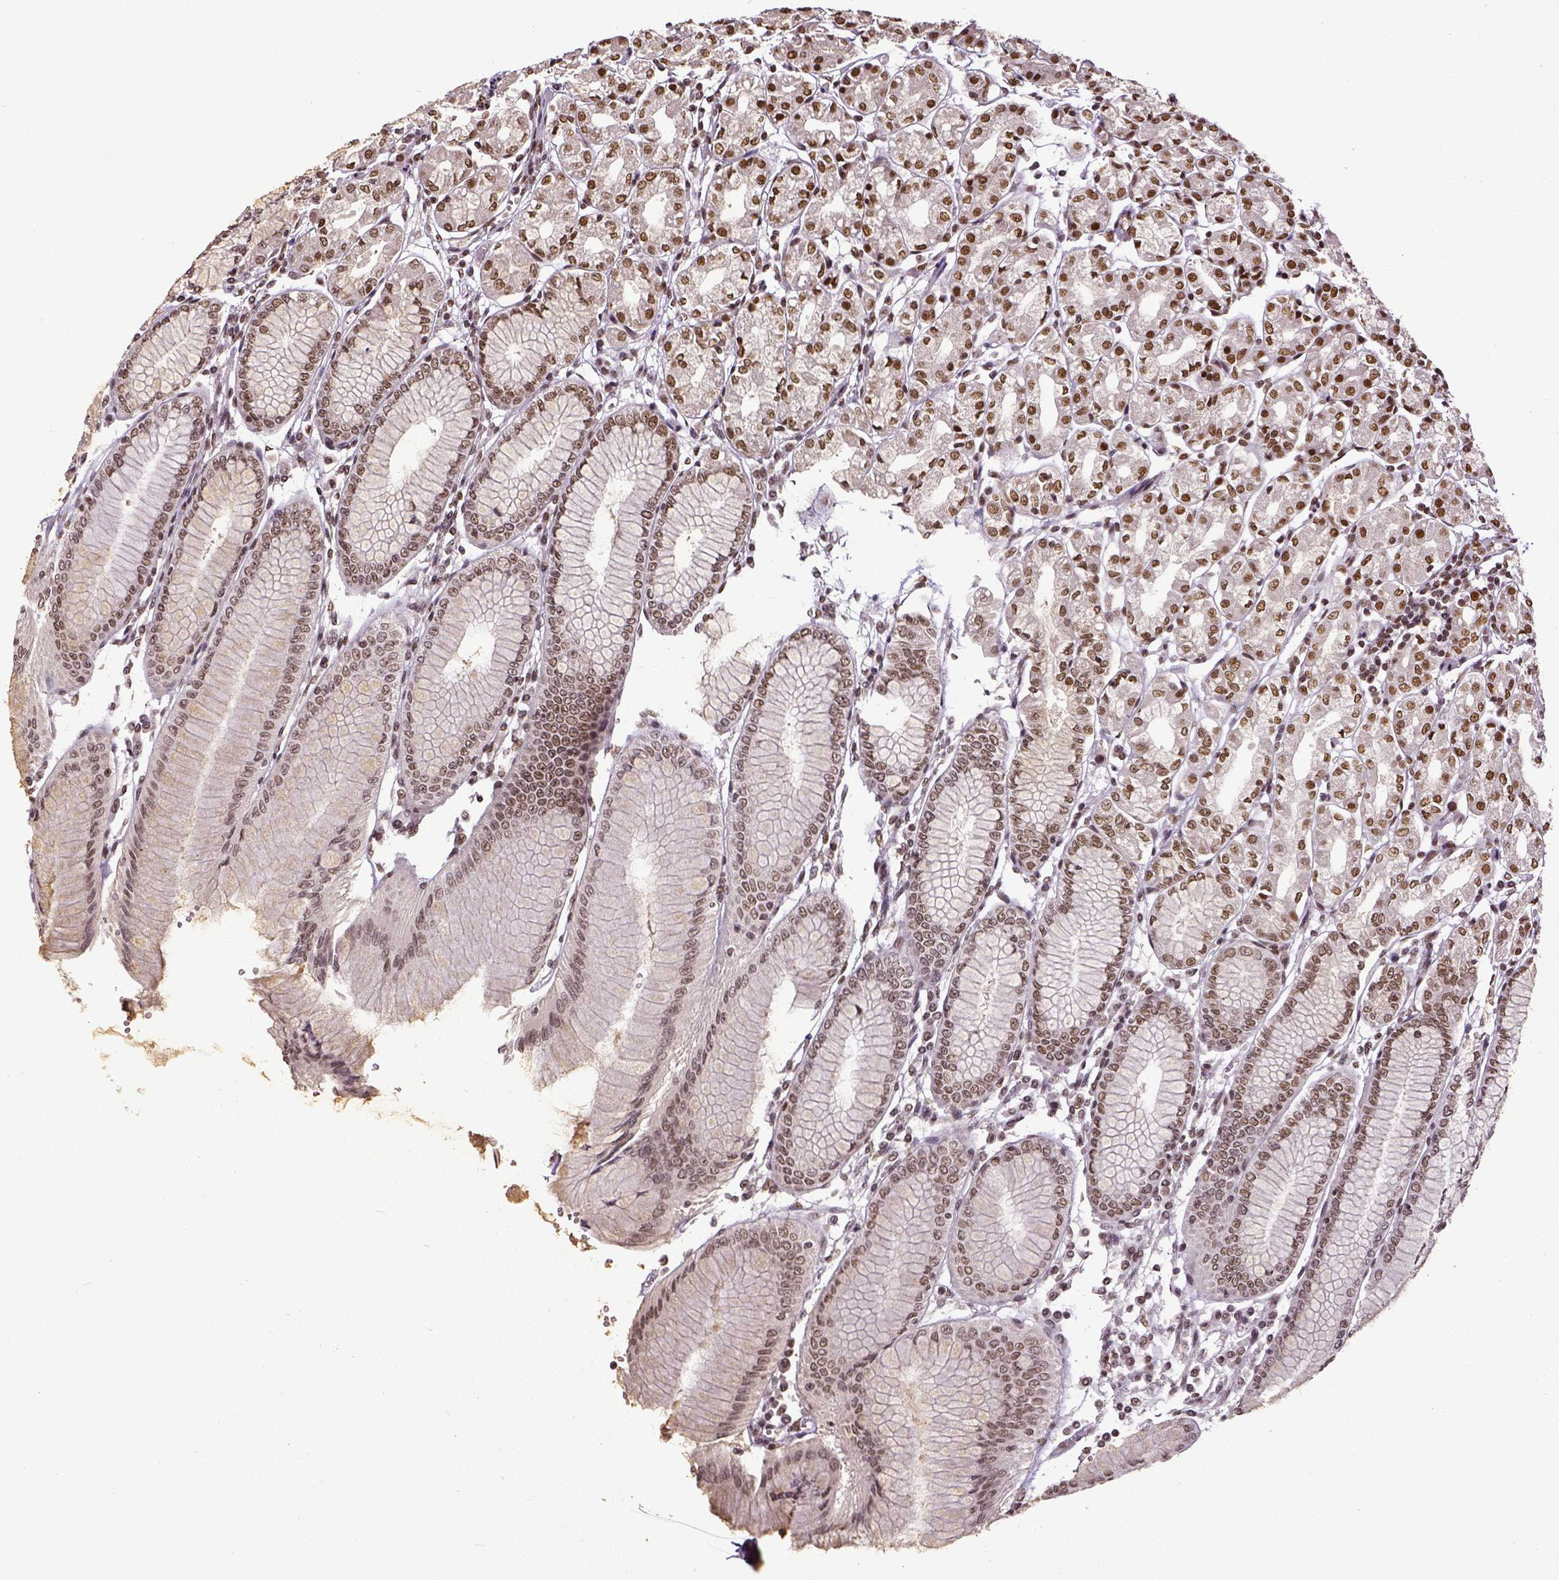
{"staining": {"intensity": "strong", "quantity": ">75%", "location": "nuclear"}, "tissue": "stomach", "cell_type": "Glandular cells", "image_type": "normal", "snomed": [{"axis": "morphology", "description": "Normal tissue, NOS"}, {"axis": "topography", "description": "Skeletal muscle"}, {"axis": "topography", "description": "Stomach"}], "caption": "IHC of unremarkable human stomach demonstrates high levels of strong nuclear expression in about >75% of glandular cells. (DAB IHC, brown staining for protein, blue staining for nuclei).", "gene": "ATRX", "patient": {"sex": "female", "age": 57}}